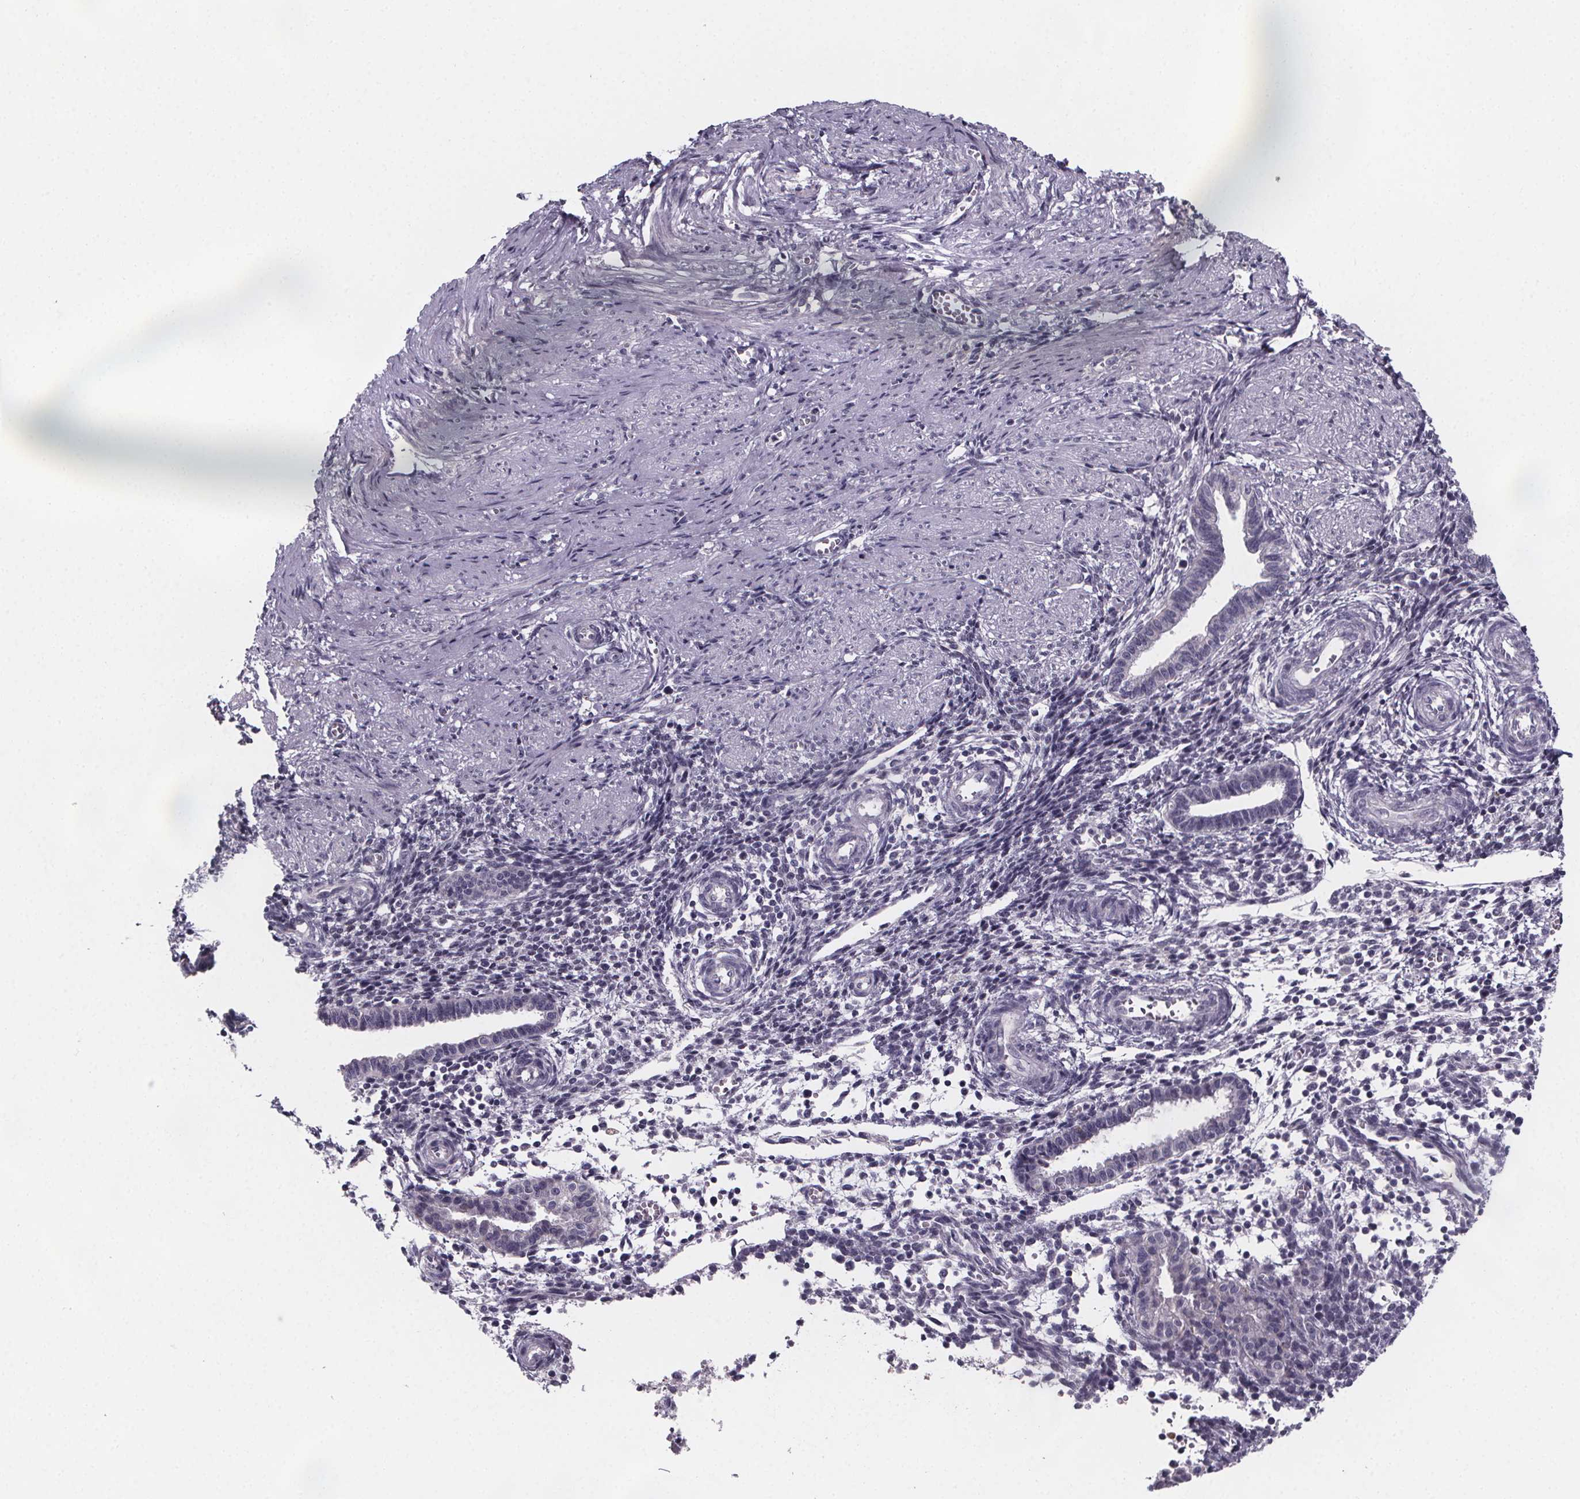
{"staining": {"intensity": "negative", "quantity": "none", "location": "none"}, "tissue": "endometrium", "cell_type": "Cells in endometrial stroma", "image_type": "normal", "snomed": [{"axis": "morphology", "description": "Normal tissue, NOS"}, {"axis": "topography", "description": "Endometrium"}], "caption": "Photomicrograph shows no significant protein expression in cells in endometrial stroma of unremarkable endometrium. (DAB (3,3'-diaminobenzidine) IHC visualized using brightfield microscopy, high magnification).", "gene": "PAH", "patient": {"sex": "female", "age": 37}}